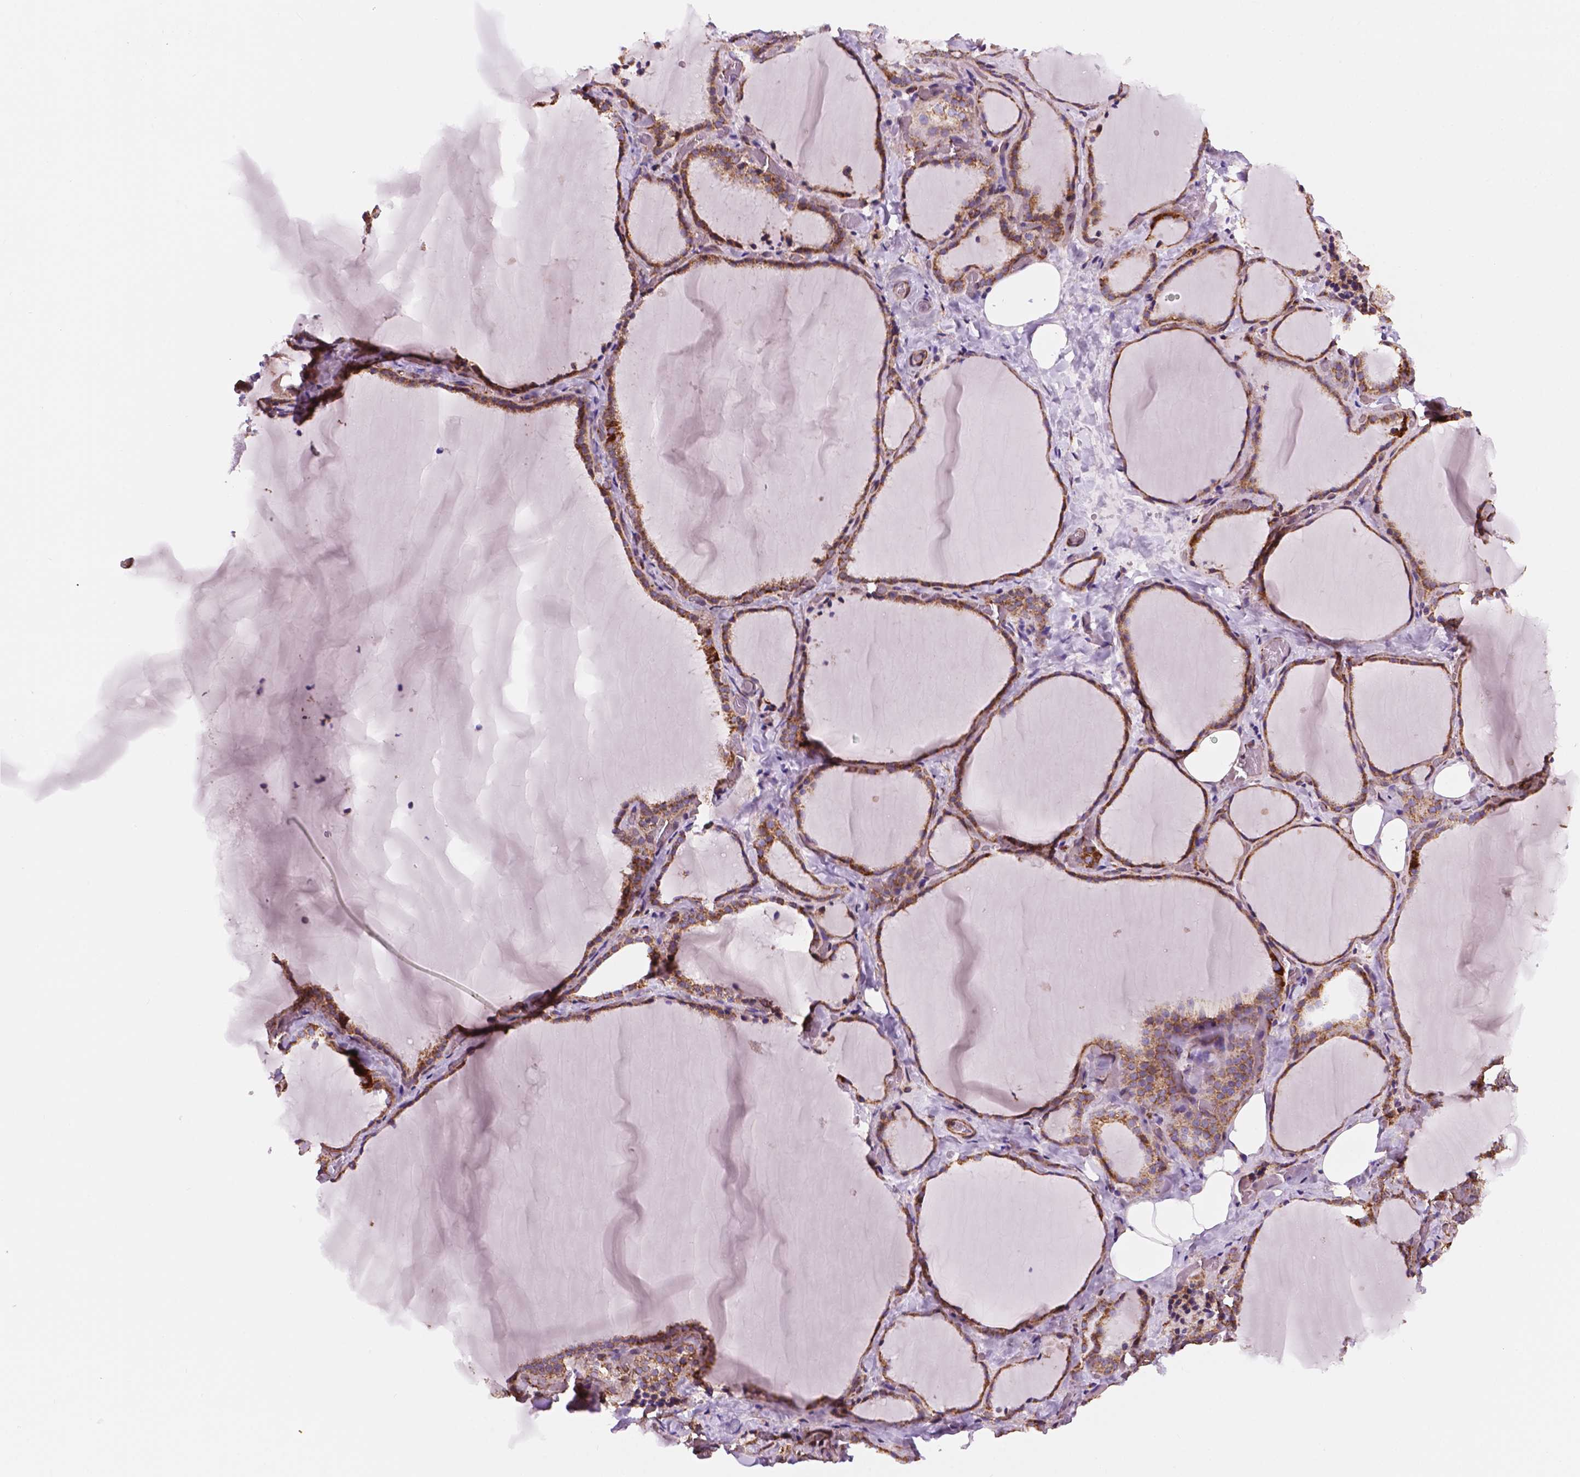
{"staining": {"intensity": "moderate", "quantity": ">75%", "location": "cytoplasmic/membranous"}, "tissue": "thyroid gland", "cell_type": "Glandular cells", "image_type": "normal", "snomed": [{"axis": "morphology", "description": "Normal tissue, NOS"}, {"axis": "topography", "description": "Thyroid gland"}], "caption": "This image reveals unremarkable thyroid gland stained with immunohistochemistry to label a protein in brown. The cytoplasmic/membranous of glandular cells show moderate positivity for the protein. Nuclei are counter-stained blue.", "gene": "GEMIN4", "patient": {"sex": "female", "age": 22}}